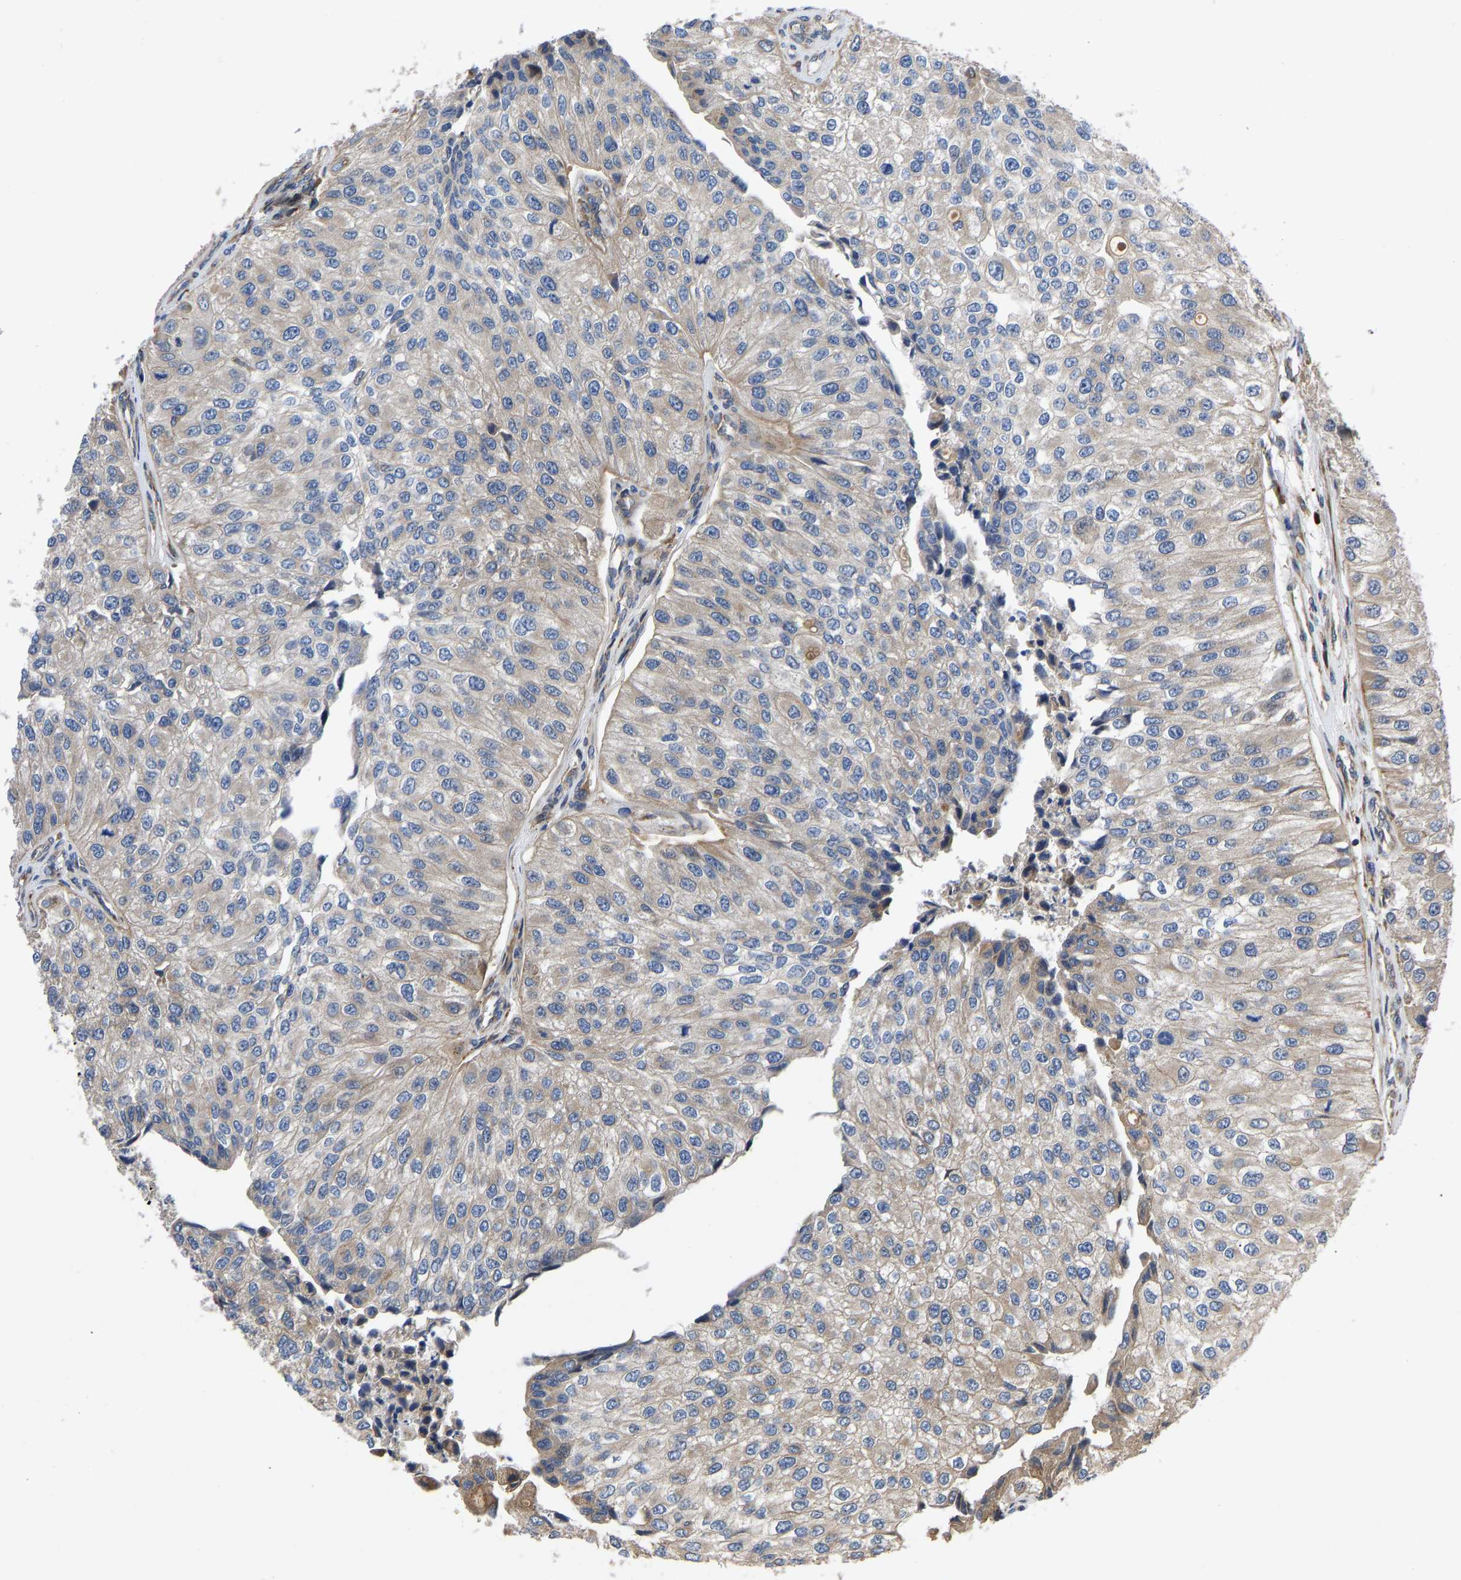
{"staining": {"intensity": "negative", "quantity": "none", "location": "none"}, "tissue": "urothelial cancer", "cell_type": "Tumor cells", "image_type": "cancer", "snomed": [{"axis": "morphology", "description": "Urothelial carcinoma, High grade"}, {"axis": "topography", "description": "Kidney"}, {"axis": "topography", "description": "Urinary bladder"}], "caption": "Immunohistochemistry (IHC) of human urothelial carcinoma (high-grade) displays no positivity in tumor cells.", "gene": "TMEM38B", "patient": {"sex": "male", "age": 77}}